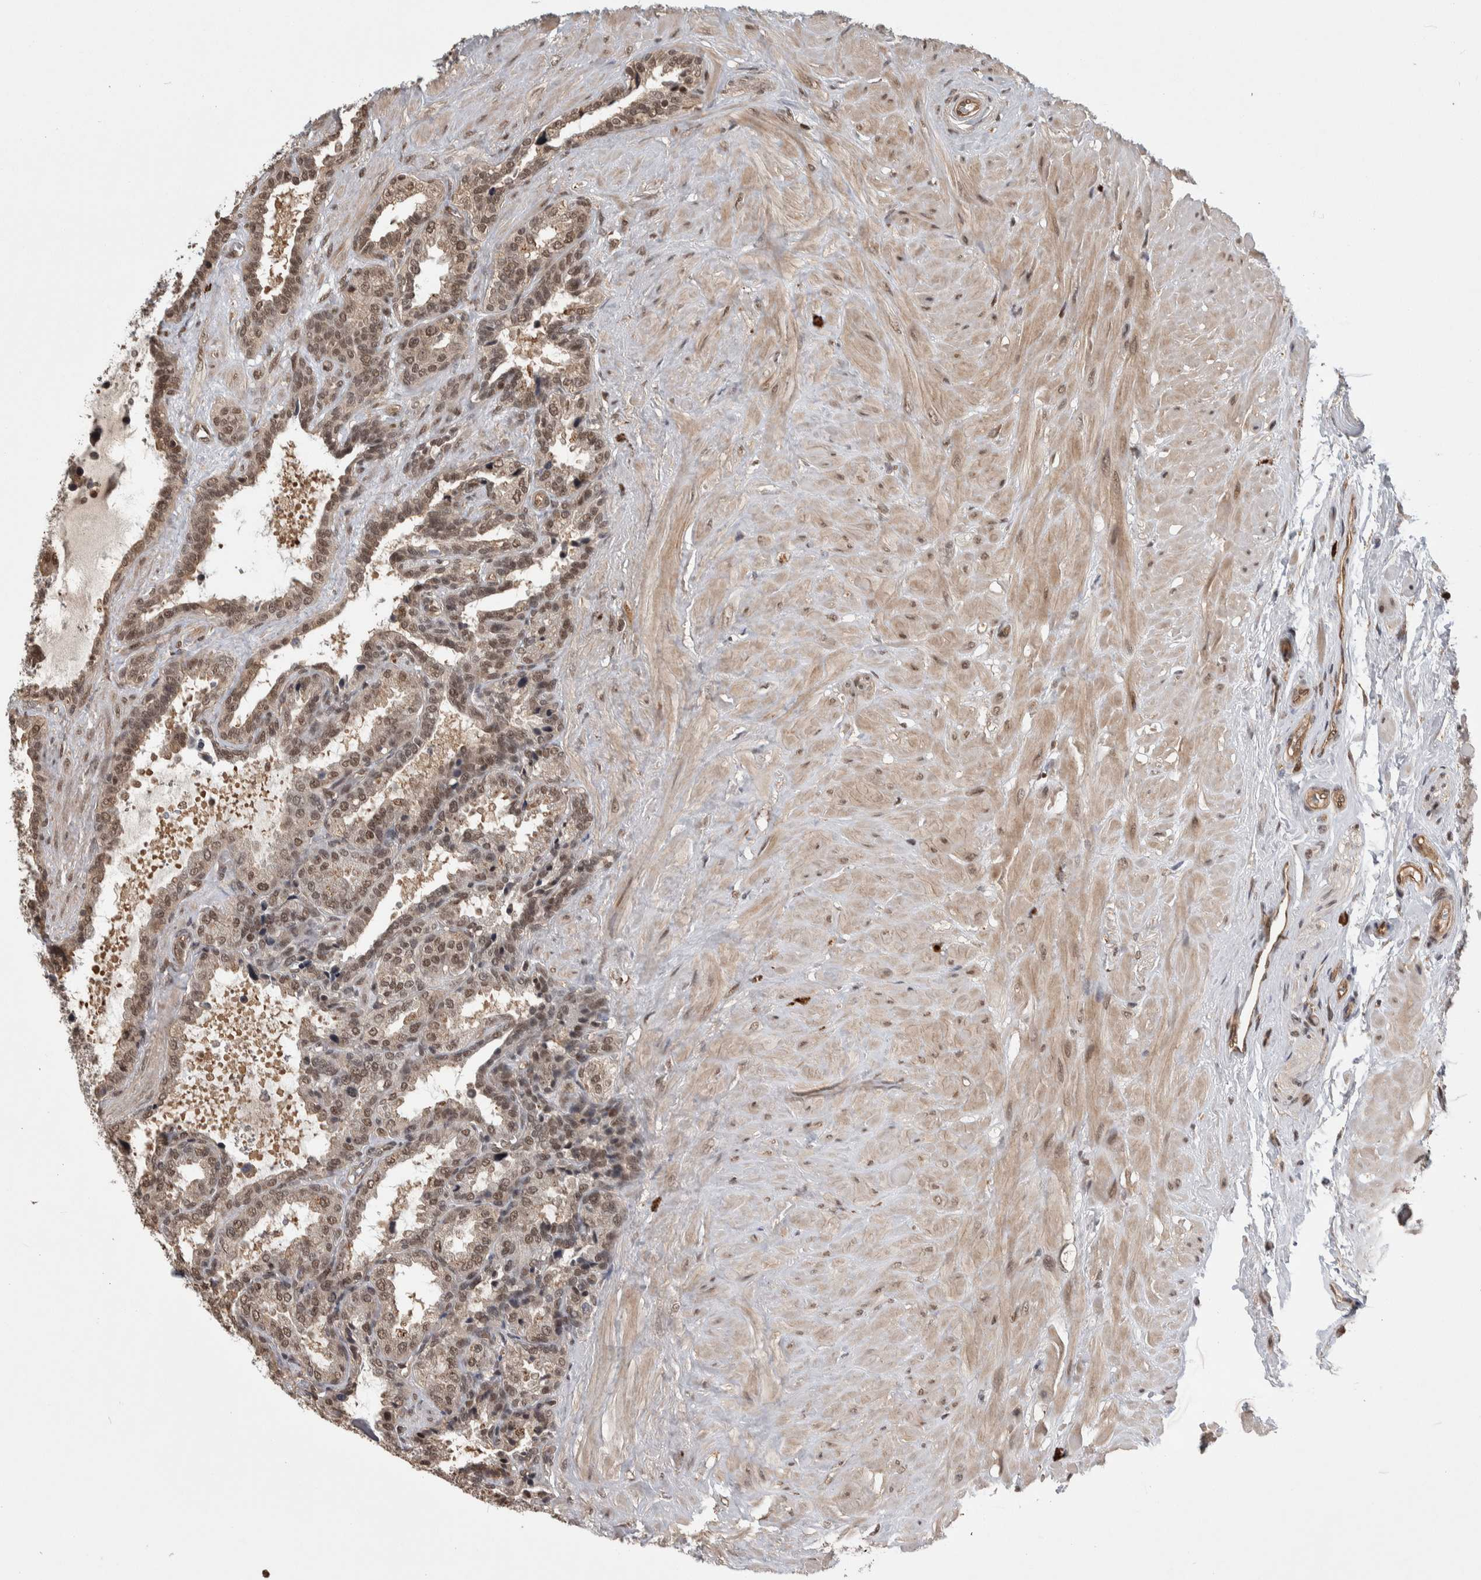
{"staining": {"intensity": "moderate", "quantity": ">75%", "location": "cytoplasmic/membranous,nuclear"}, "tissue": "seminal vesicle", "cell_type": "Glandular cells", "image_type": "normal", "snomed": [{"axis": "morphology", "description": "Normal tissue, NOS"}, {"axis": "topography", "description": "Seminal veicle"}], "caption": "Seminal vesicle stained with DAB (3,3'-diaminobenzidine) immunohistochemistry shows medium levels of moderate cytoplasmic/membranous,nuclear positivity in about >75% of glandular cells.", "gene": "ZNF592", "patient": {"sex": "male", "age": 46}}